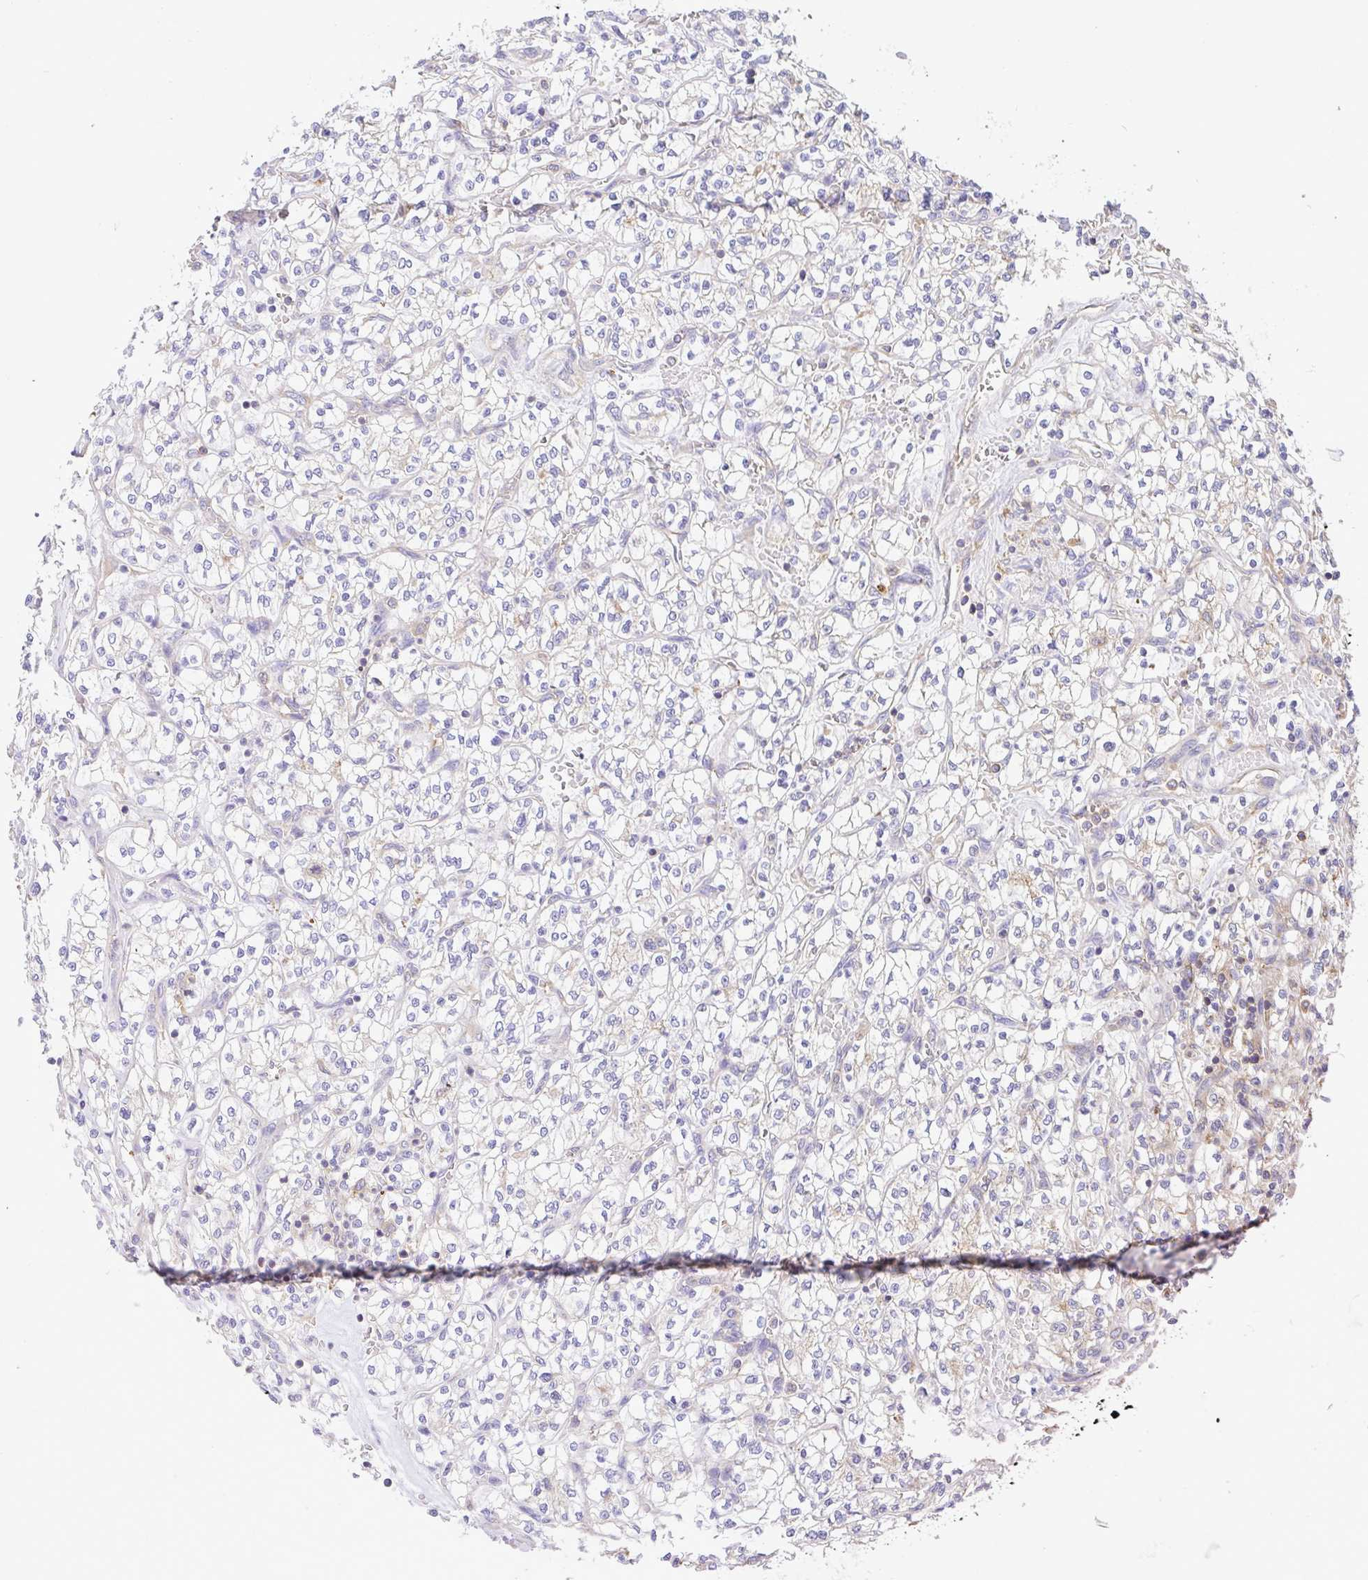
{"staining": {"intensity": "negative", "quantity": "none", "location": "none"}, "tissue": "renal cancer", "cell_type": "Tumor cells", "image_type": "cancer", "snomed": [{"axis": "morphology", "description": "Adenocarcinoma, NOS"}, {"axis": "topography", "description": "Kidney"}], "caption": "Adenocarcinoma (renal) was stained to show a protein in brown. There is no significant positivity in tumor cells.", "gene": "GFPT2", "patient": {"sex": "female", "age": 64}}